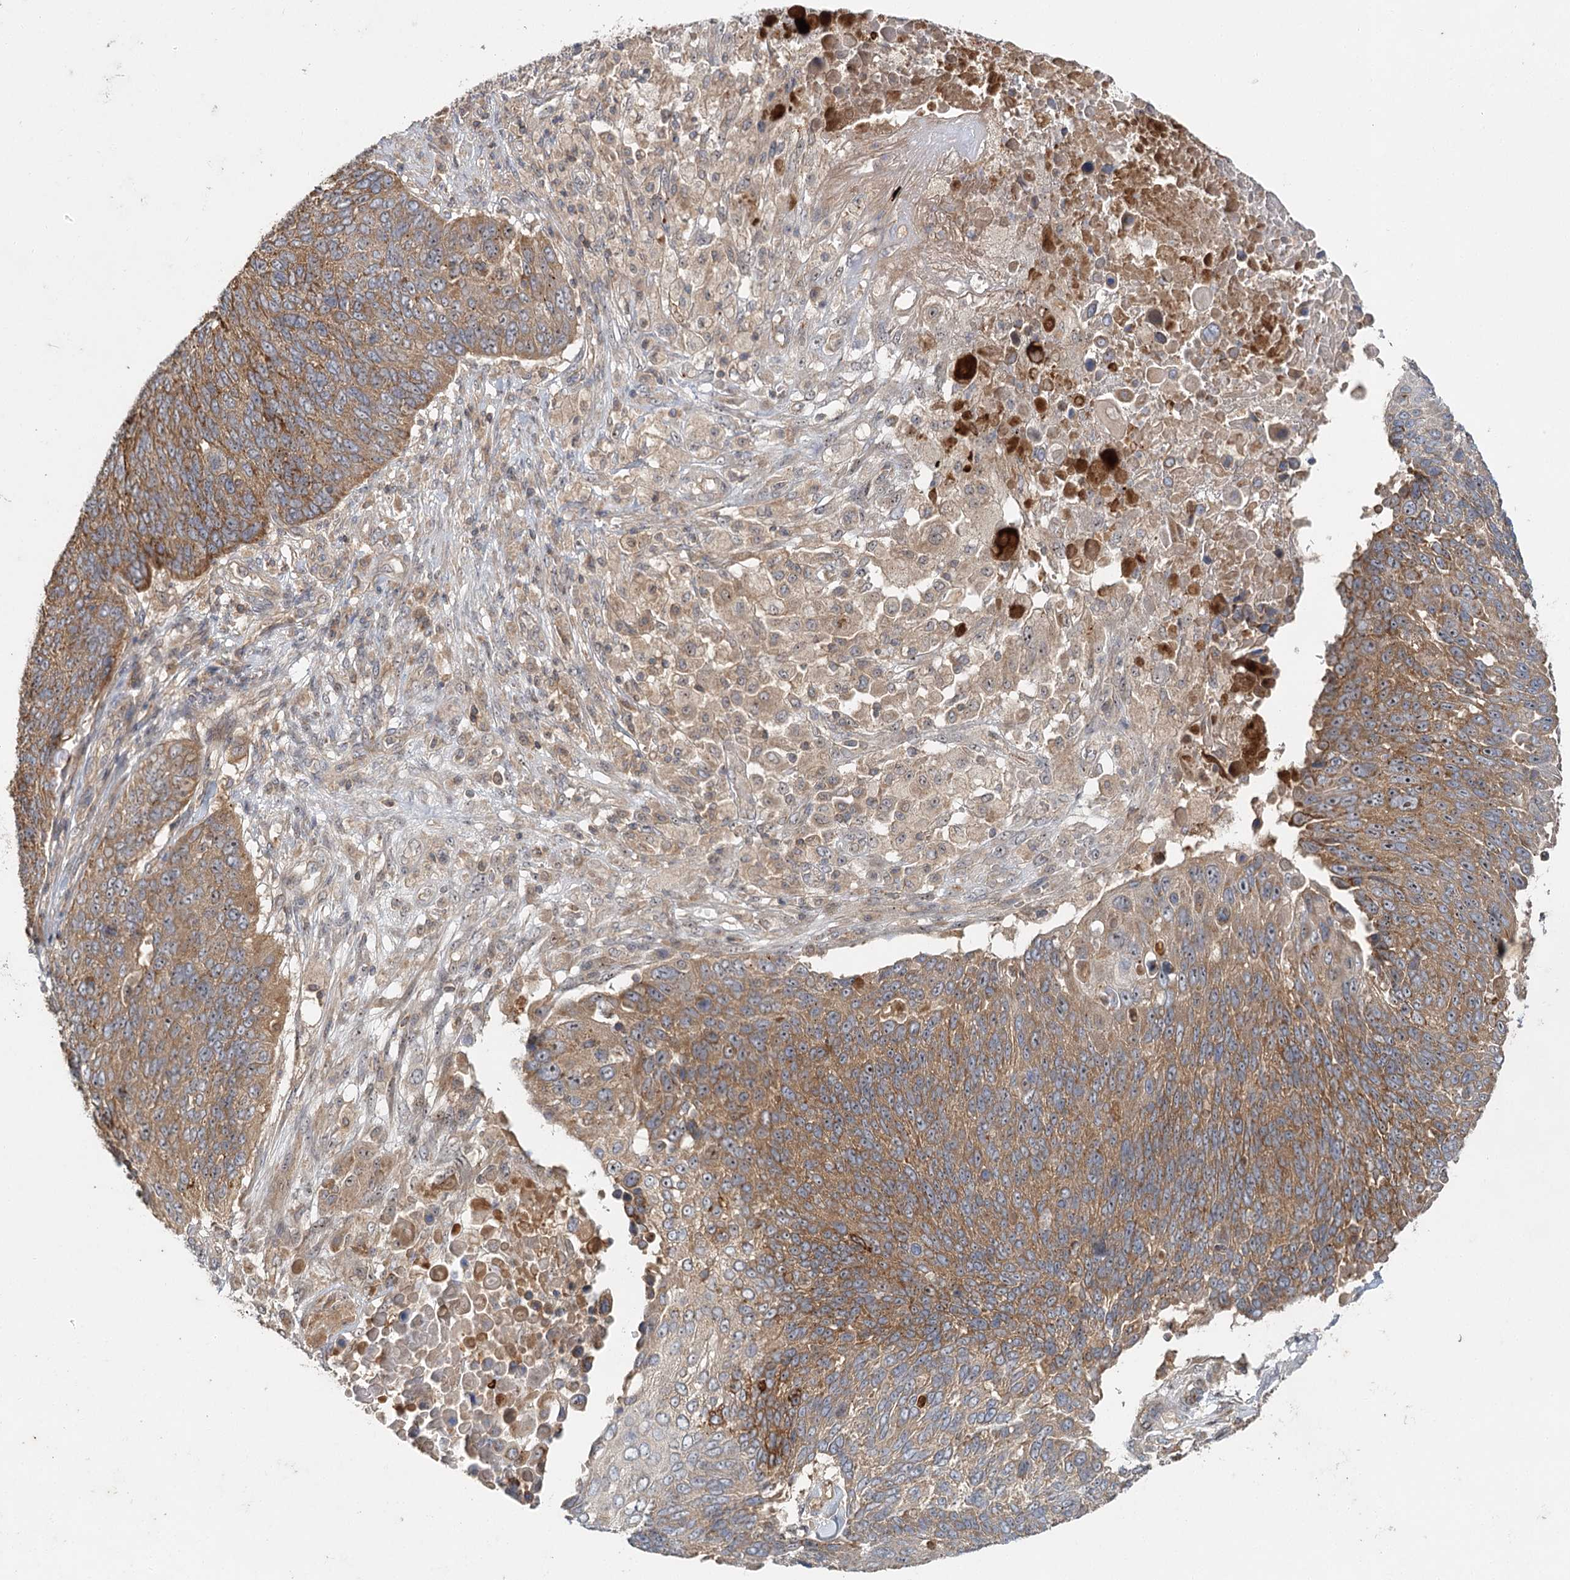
{"staining": {"intensity": "moderate", "quantity": ">75%", "location": "cytoplasmic/membranous,nuclear"}, "tissue": "lung cancer", "cell_type": "Tumor cells", "image_type": "cancer", "snomed": [{"axis": "morphology", "description": "Squamous cell carcinoma, NOS"}, {"axis": "topography", "description": "Lung"}], "caption": "The photomicrograph exhibits immunohistochemical staining of lung cancer. There is moderate cytoplasmic/membranous and nuclear staining is seen in about >75% of tumor cells.", "gene": "RAPGEF6", "patient": {"sex": "male", "age": 66}}